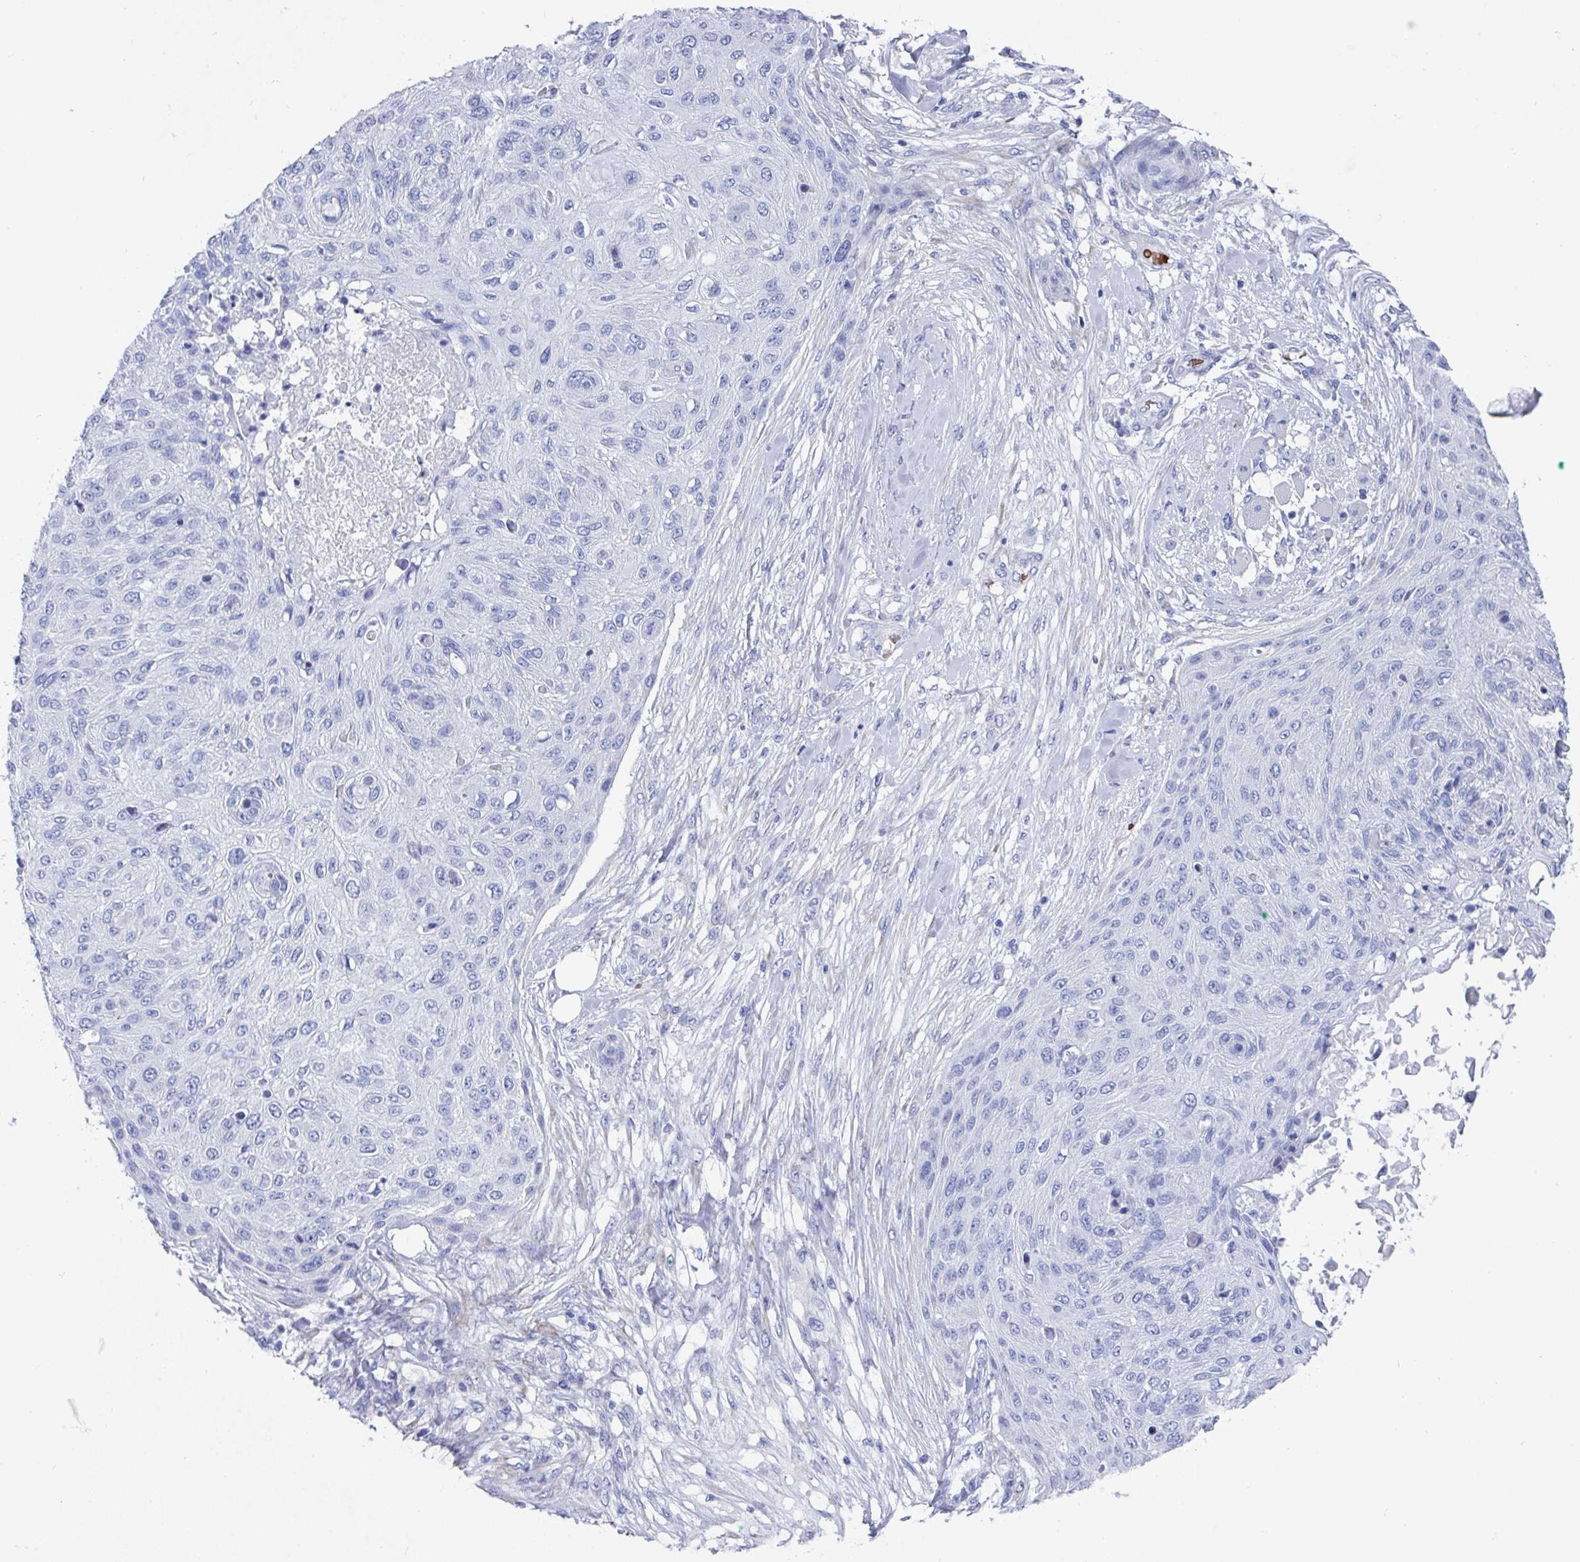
{"staining": {"intensity": "negative", "quantity": "none", "location": "none"}, "tissue": "skin cancer", "cell_type": "Tumor cells", "image_type": "cancer", "snomed": [{"axis": "morphology", "description": "Squamous cell carcinoma, NOS"}, {"axis": "topography", "description": "Skin"}], "caption": "An immunohistochemistry (IHC) image of skin cancer is shown. There is no staining in tumor cells of skin cancer.", "gene": "CLDN8", "patient": {"sex": "female", "age": 87}}